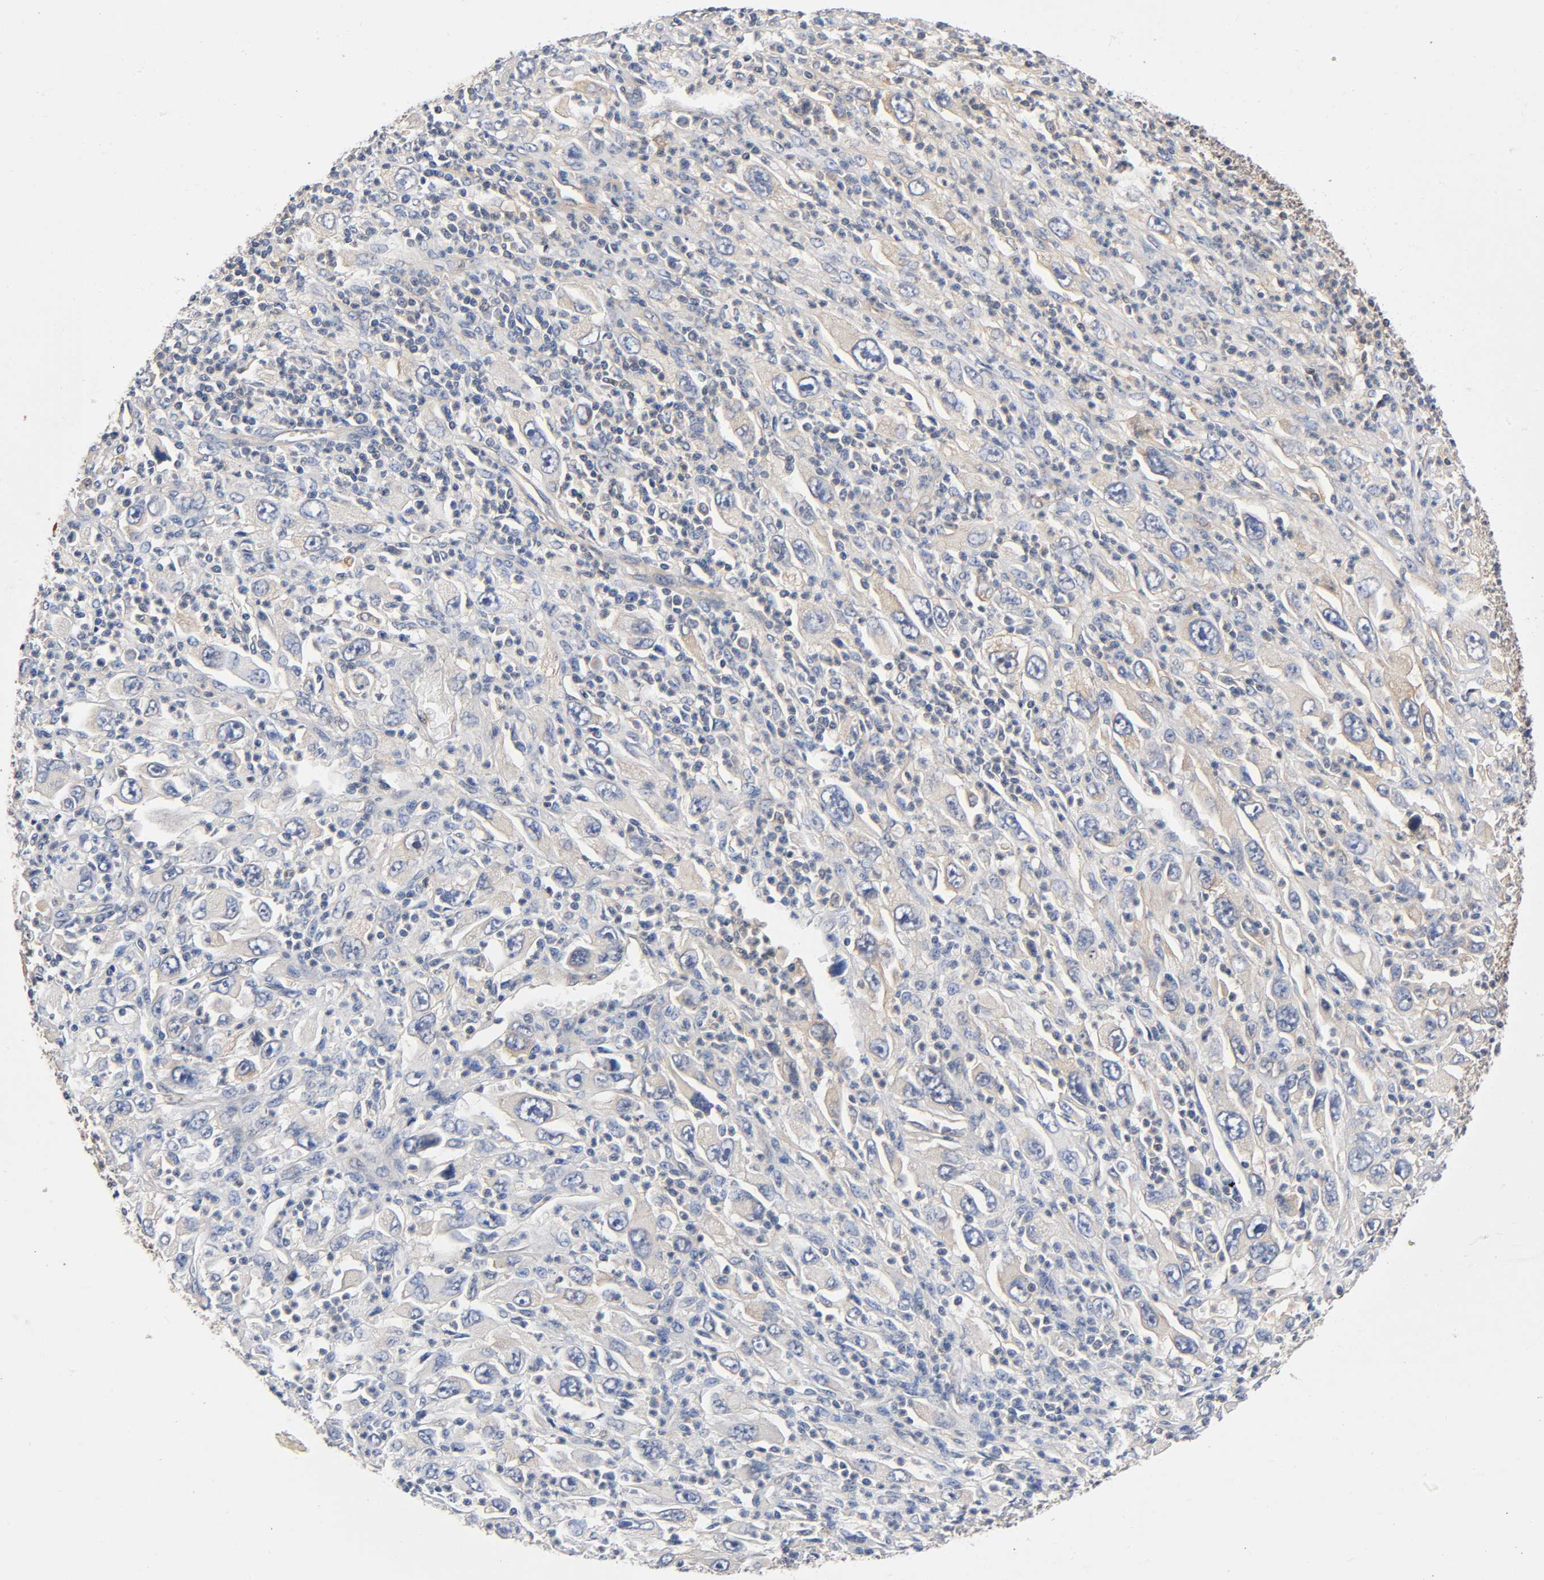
{"staining": {"intensity": "weak", "quantity": "25%-75%", "location": "cytoplasmic/membranous"}, "tissue": "melanoma", "cell_type": "Tumor cells", "image_type": "cancer", "snomed": [{"axis": "morphology", "description": "Malignant melanoma, Metastatic site"}, {"axis": "topography", "description": "Skin"}], "caption": "DAB (3,3'-diaminobenzidine) immunohistochemical staining of human malignant melanoma (metastatic site) demonstrates weak cytoplasmic/membranous protein positivity in approximately 25%-75% of tumor cells.", "gene": "PRKAB1", "patient": {"sex": "female", "age": 56}}